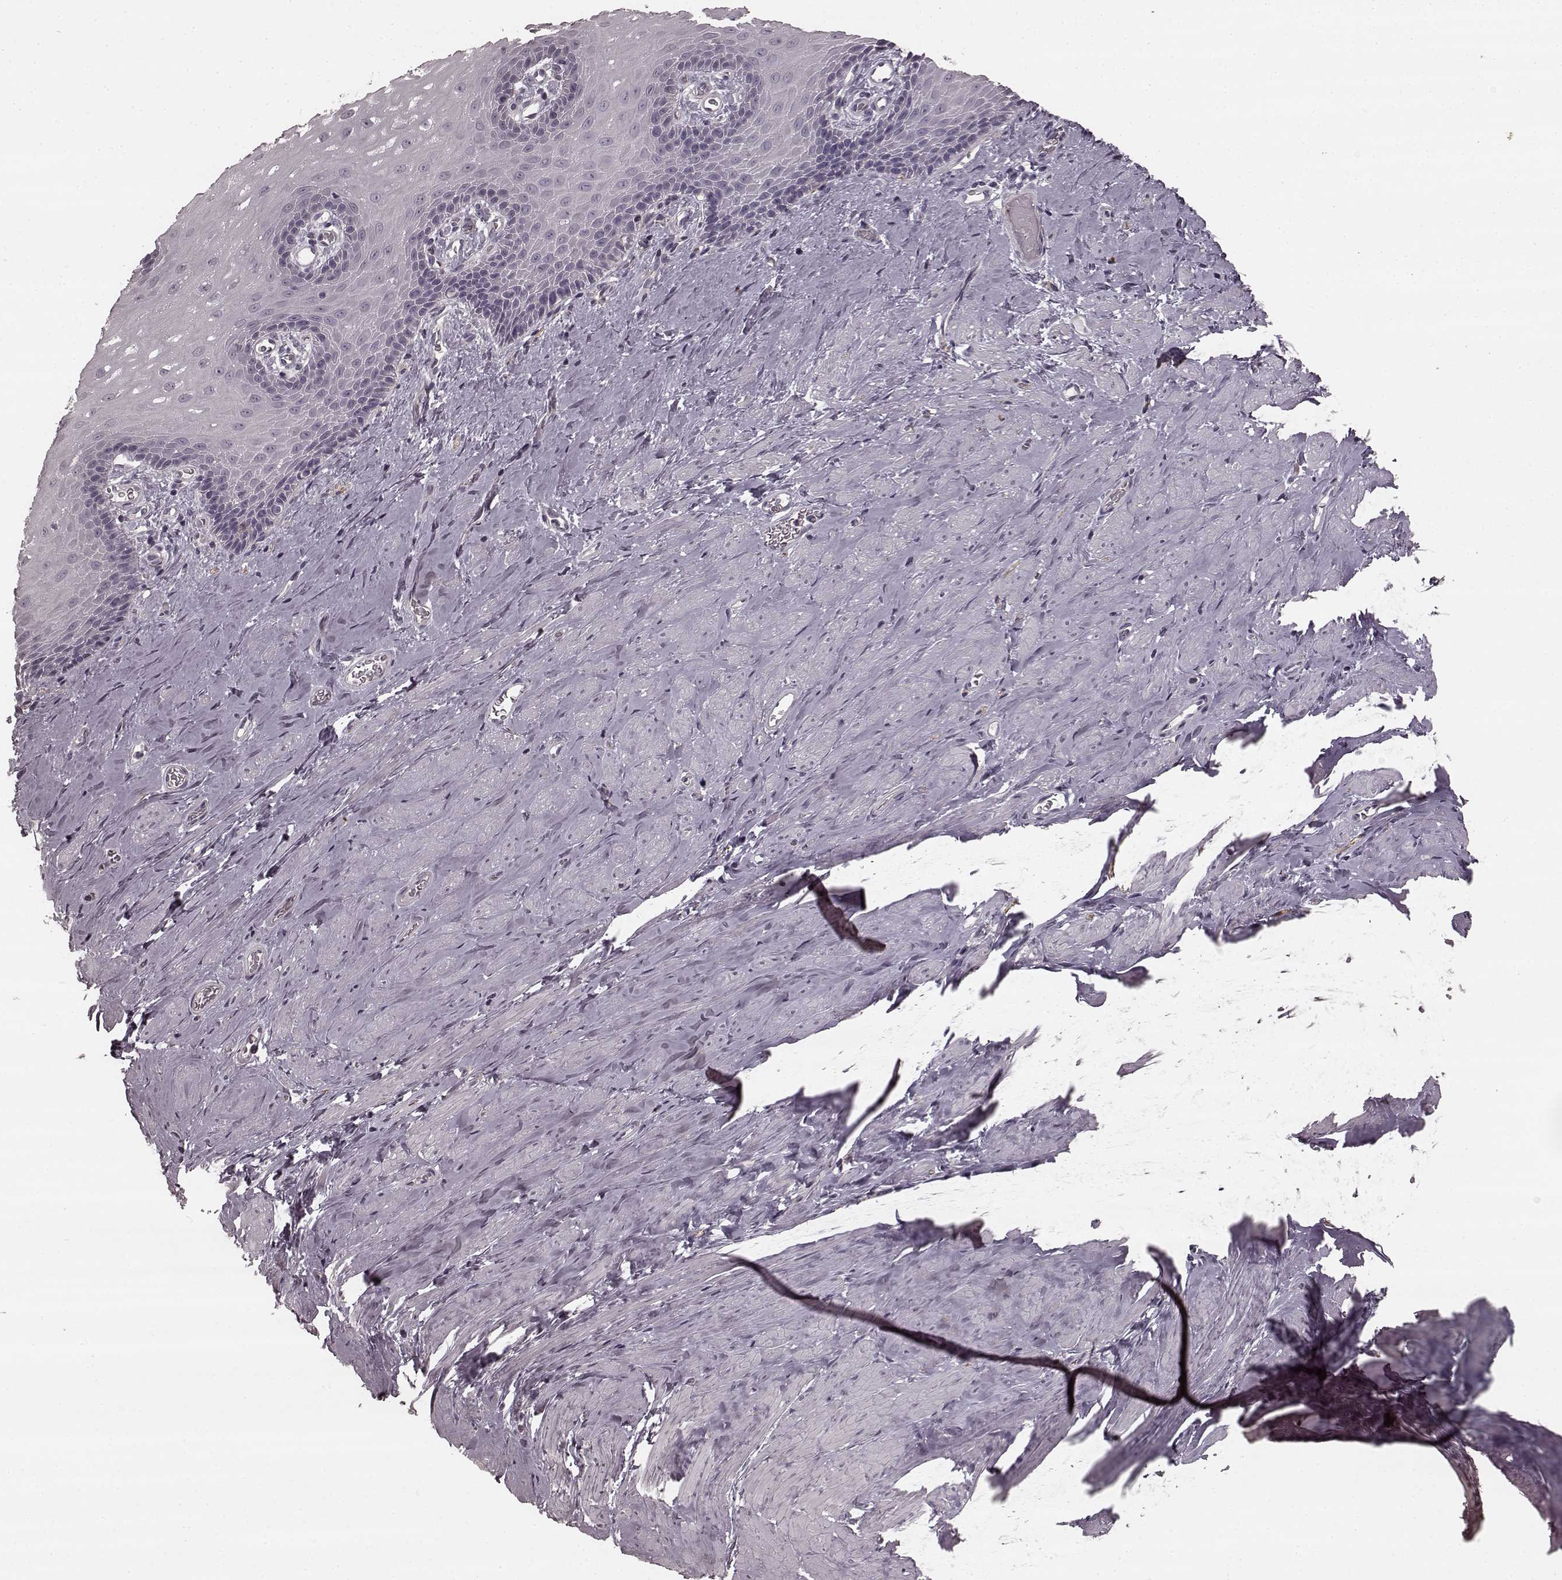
{"staining": {"intensity": "negative", "quantity": "none", "location": "none"}, "tissue": "esophagus", "cell_type": "Squamous epithelial cells", "image_type": "normal", "snomed": [{"axis": "morphology", "description": "Normal tissue, NOS"}, {"axis": "topography", "description": "Esophagus"}], "caption": "High power microscopy micrograph of an IHC histopathology image of unremarkable esophagus, revealing no significant positivity in squamous epithelial cells. The staining was performed using DAB (3,3'-diaminobenzidine) to visualize the protein expression in brown, while the nuclei were stained in blue with hematoxylin (Magnification: 20x).", "gene": "PRKCE", "patient": {"sex": "male", "age": 64}}